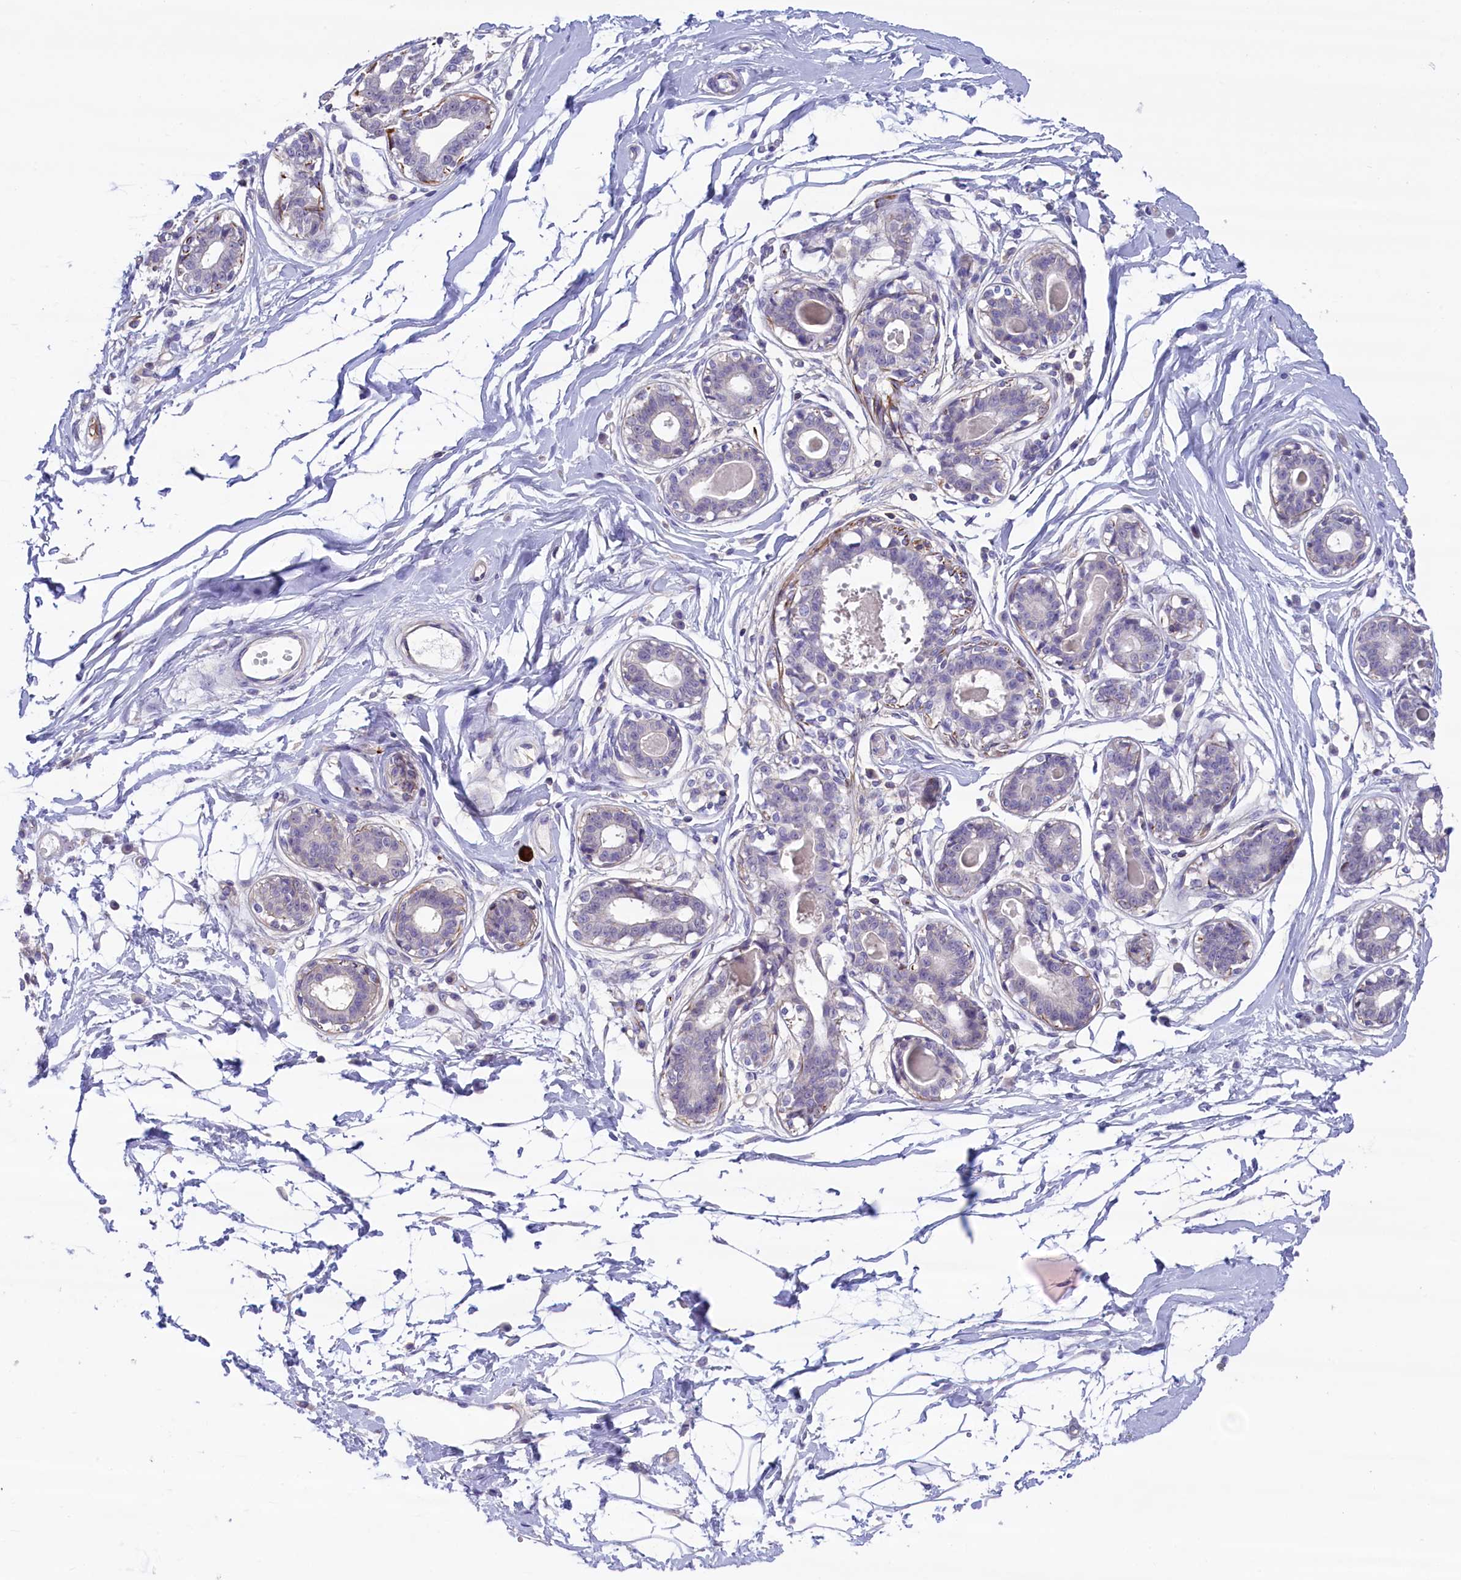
{"staining": {"intensity": "negative", "quantity": "none", "location": "none"}, "tissue": "breast", "cell_type": "Adipocytes", "image_type": "normal", "snomed": [{"axis": "morphology", "description": "Normal tissue, NOS"}, {"axis": "topography", "description": "Breast"}], "caption": "Immunohistochemistry photomicrograph of benign breast stained for a protein (brown), which demonstrates no positivity in adipocytes.", "gene": "HEATR3", "patient": {"sex": "female", "age": 45}}